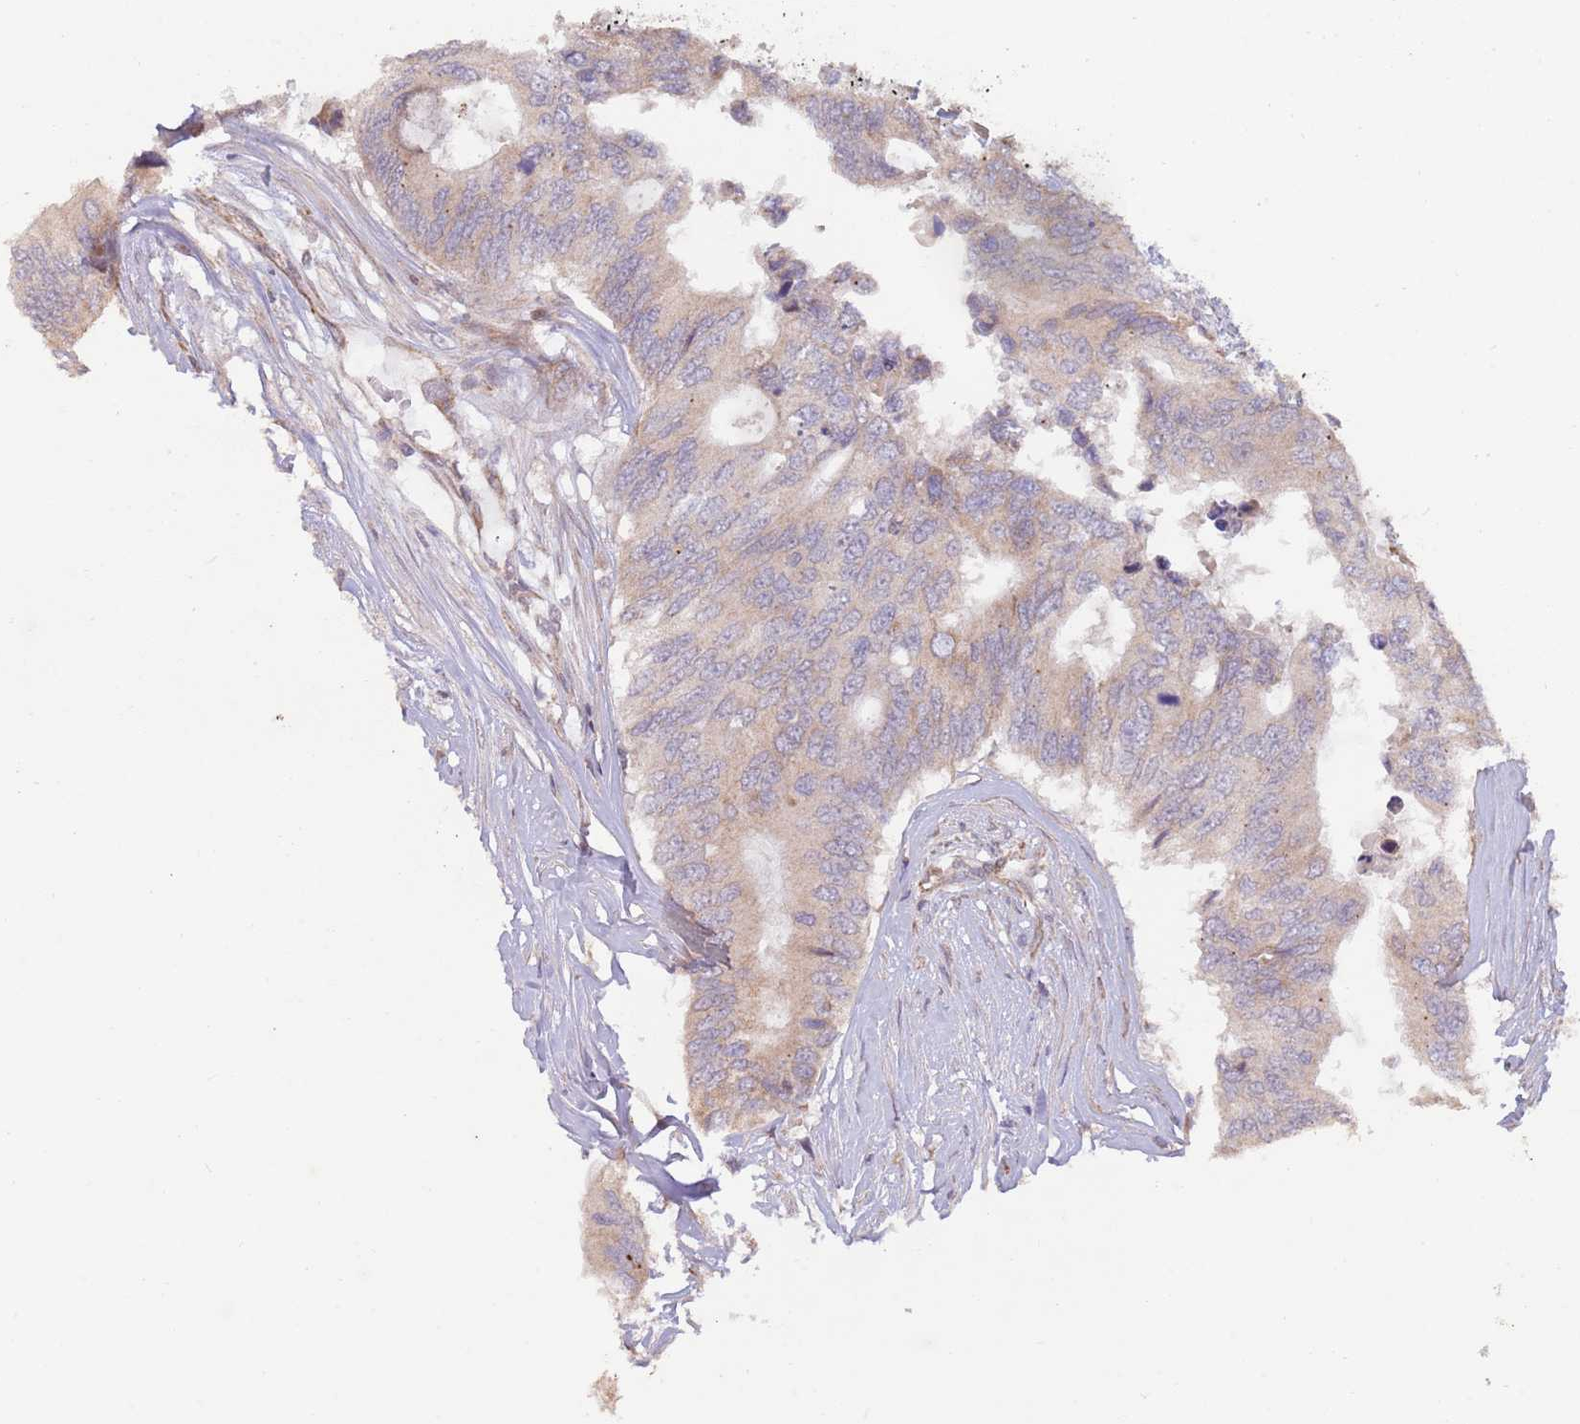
{"staining": {"intensity": "weak", "quantity": "25%-75%", "location": "cytoplasmic/membranous"}, "tissue": "colorectal cancer", "cell_type": "Tumor cells", "image_type": "cancer", "snomed": [{"axis": "morphology", "description": "Adenocarcinoma, NOS"}, {"axis": "topography", "description": "Colon"}], "caption": "IHC photomicrograph of neoplastic tissue: human colorectal adenocarcinoma stained using immunohistochemistry shows low levels of weak protein expression localized specifically in the cytoplasmic/membranous of tumor cells, appearing as a cytoplasmic/membranous brown color.", "gene": "CHD9", "patient": {"sex": "male", "age": 71}}